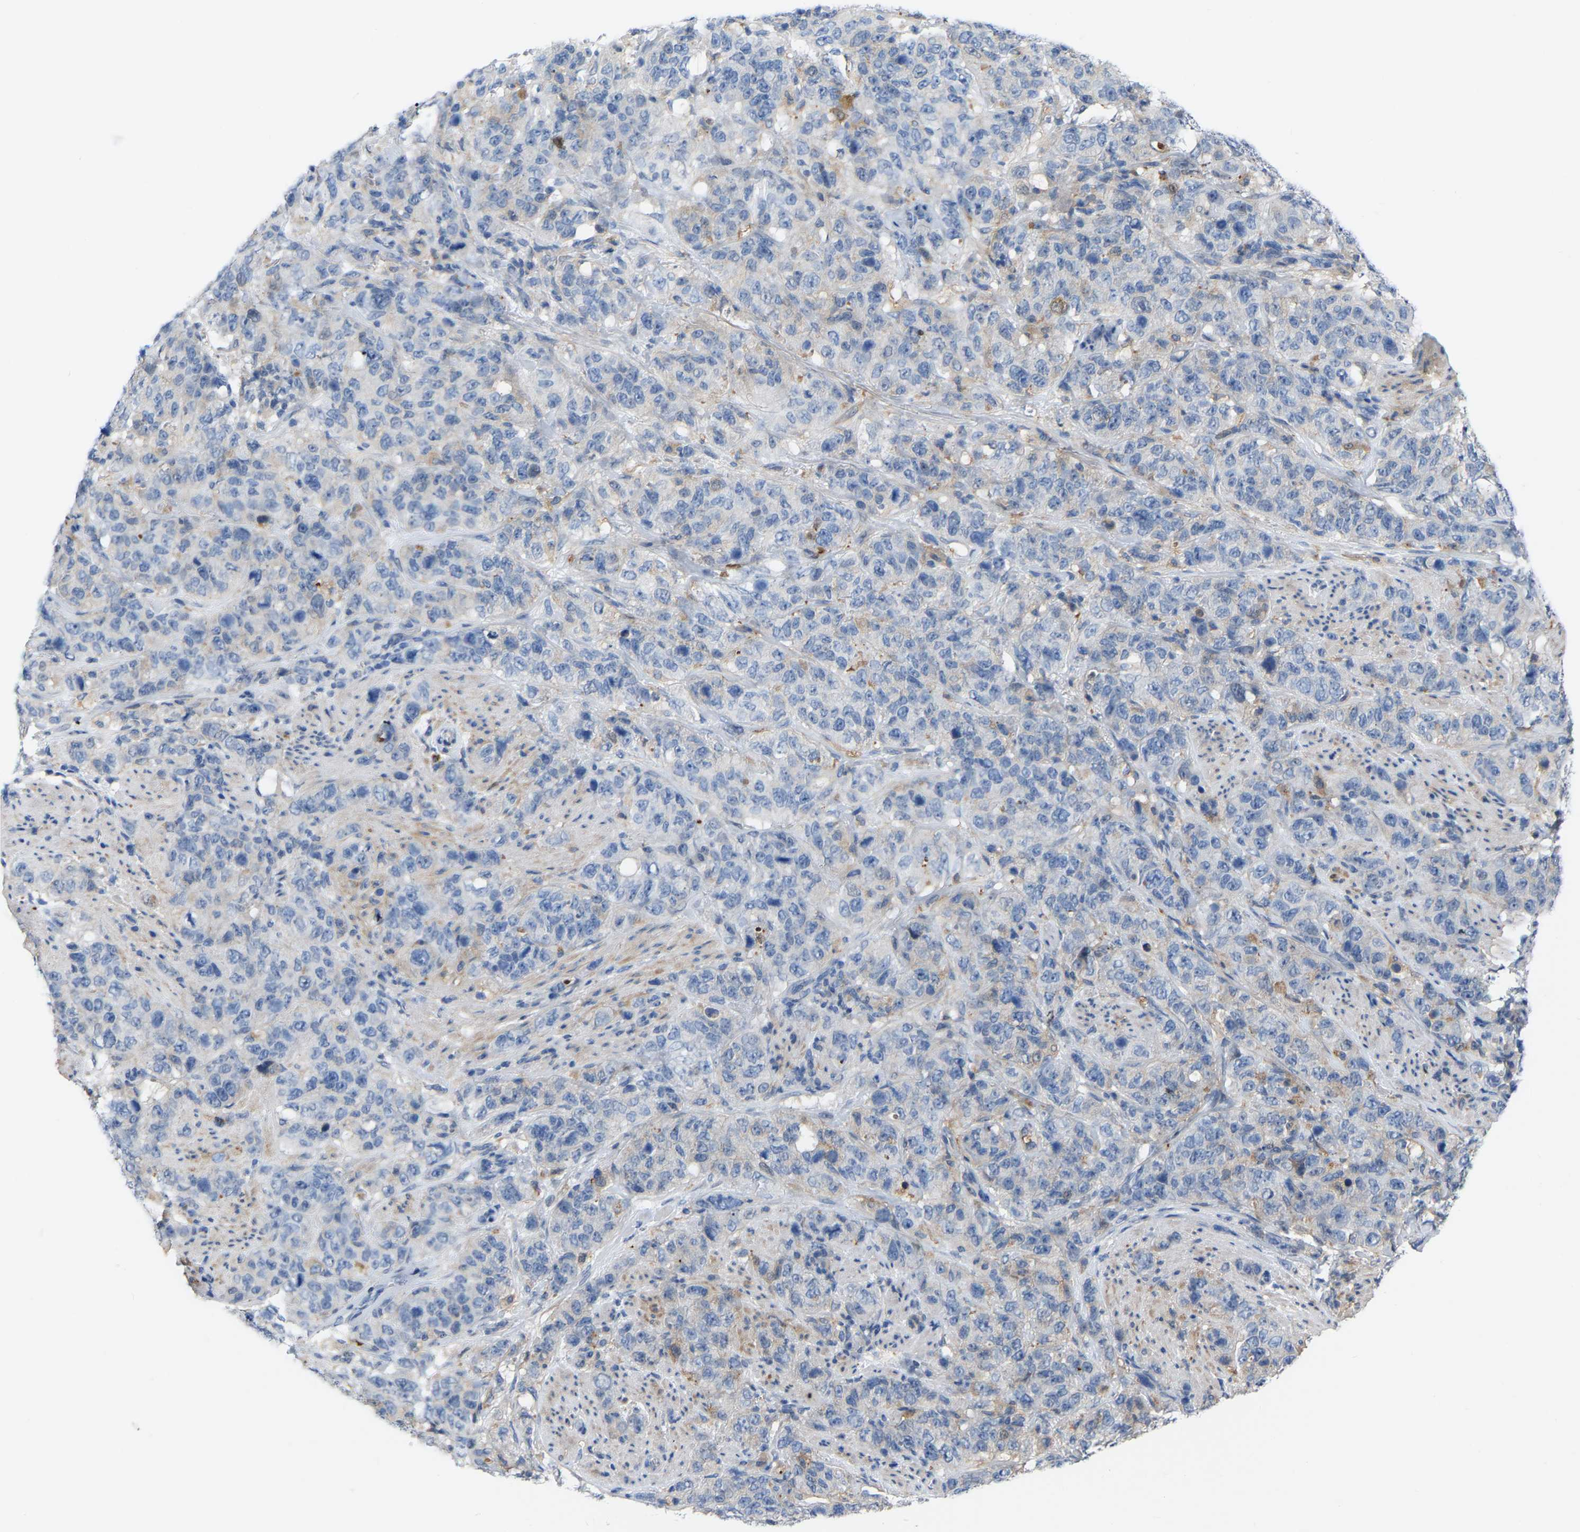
{"staining": {"intensity": "negative", "quantity": "none", "location": "none"}, "tissue": "stomach cancer", "cell_type": "Tumor cells", "image_type": "cancer", "snomed": [{"axis": "morphology", "description": "Adenocarcinoma, NOS"}, {"axis": "topography", "description": "Stomach"}], "caption": "A histopathology image of stomach cancer stained for a protein demonstrates no brown staining in tumor cells.", "gene": "ABTB2", "patient": {"sex": "male", "age": 48}}